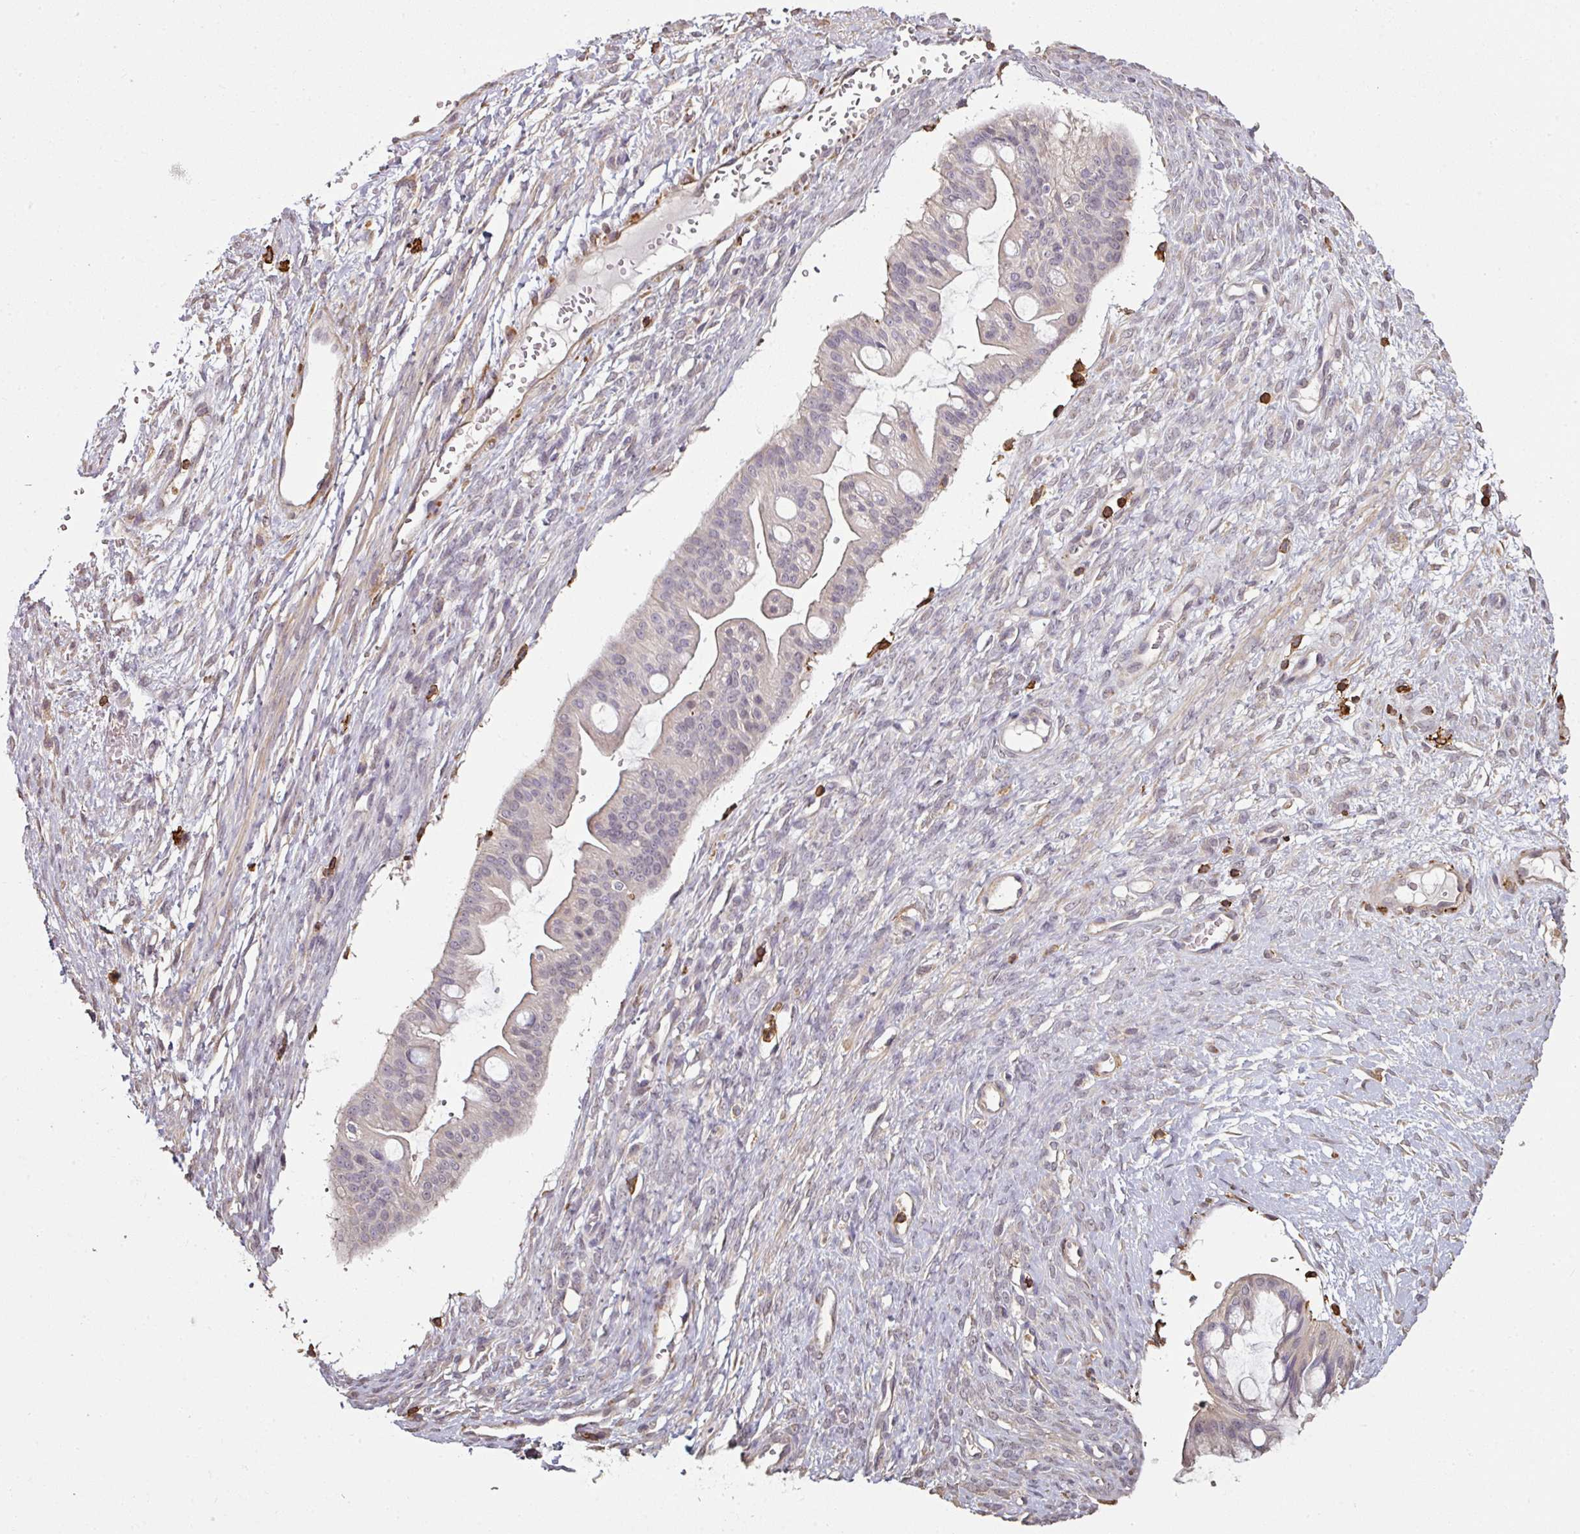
{"staining": {"intensity": "negative", "quantity": "none", "location": "none"}, "tissue": "ovarian cancer", "cell_type": "Tumor cells", "image_type": "cancer", "snomed": [{"axis": "morphology", "description": "Cystadenocarcinoma, mucinous, NOS"}, {"axis": "topography", "description": "Ovary"}], "caption": "Tumor cells show no significant expression in ovarian cancer (mucinous cystadenocarcinoma).", "gene": "OLFML2B", "patient": {"sex": "female", "age": 73}}